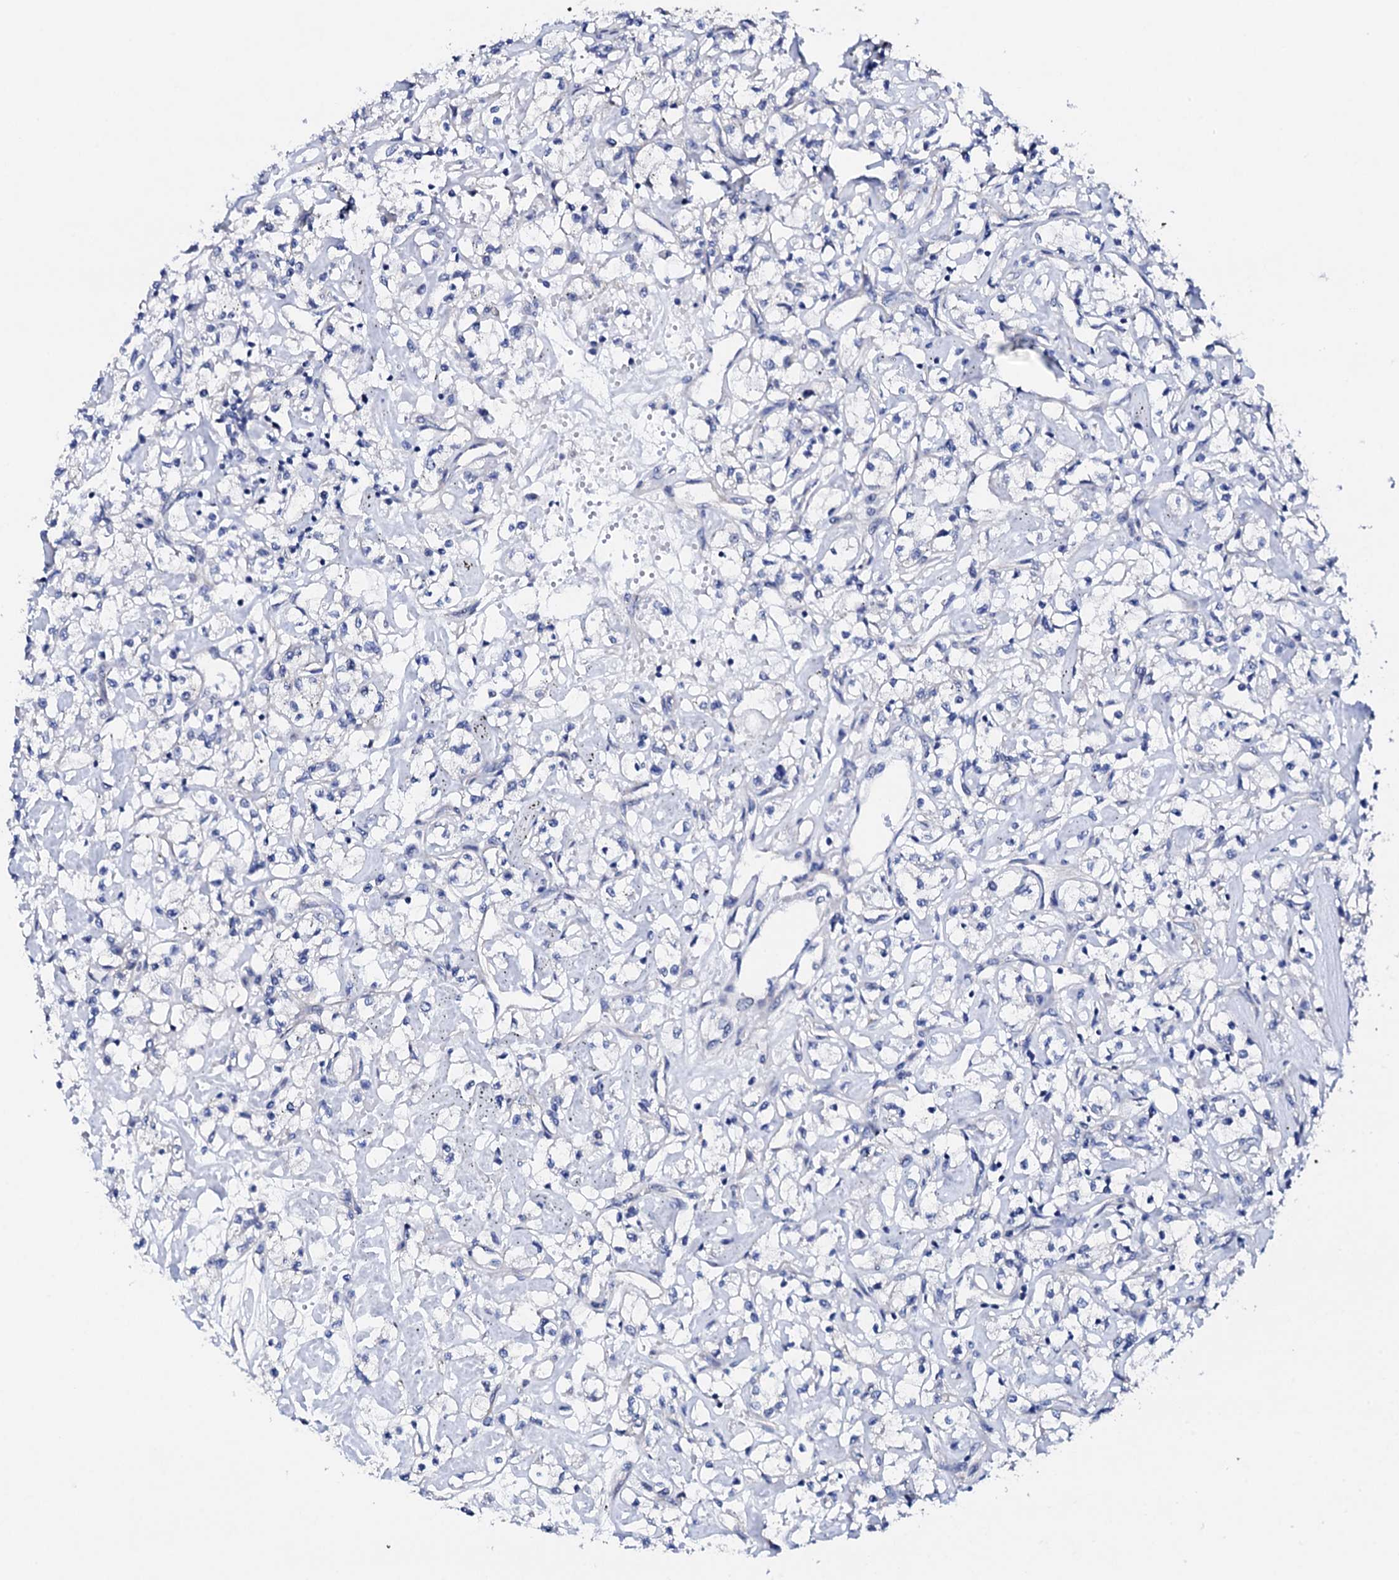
{"staining": {"intensity": "negative", "quantity": "none", "location": "none"}, "tissue": "renal cancer", "cell_type": "Tumor cells", "image_type": "cancer", "snomed": [{"axis": "morphology", "description": "Adenocarcinoma, NOS"}, {"axis": "topography", "description": "Kidney"}], "caption": "Tumor cells show no significant staining in renal cancer (adenocarcinoma). (DAB (3,3'-diaminobenzidine) IHC with hematoxylin counter stain).", "gene": "TRDN", "patient": {"sex": "female", "age": 59}}